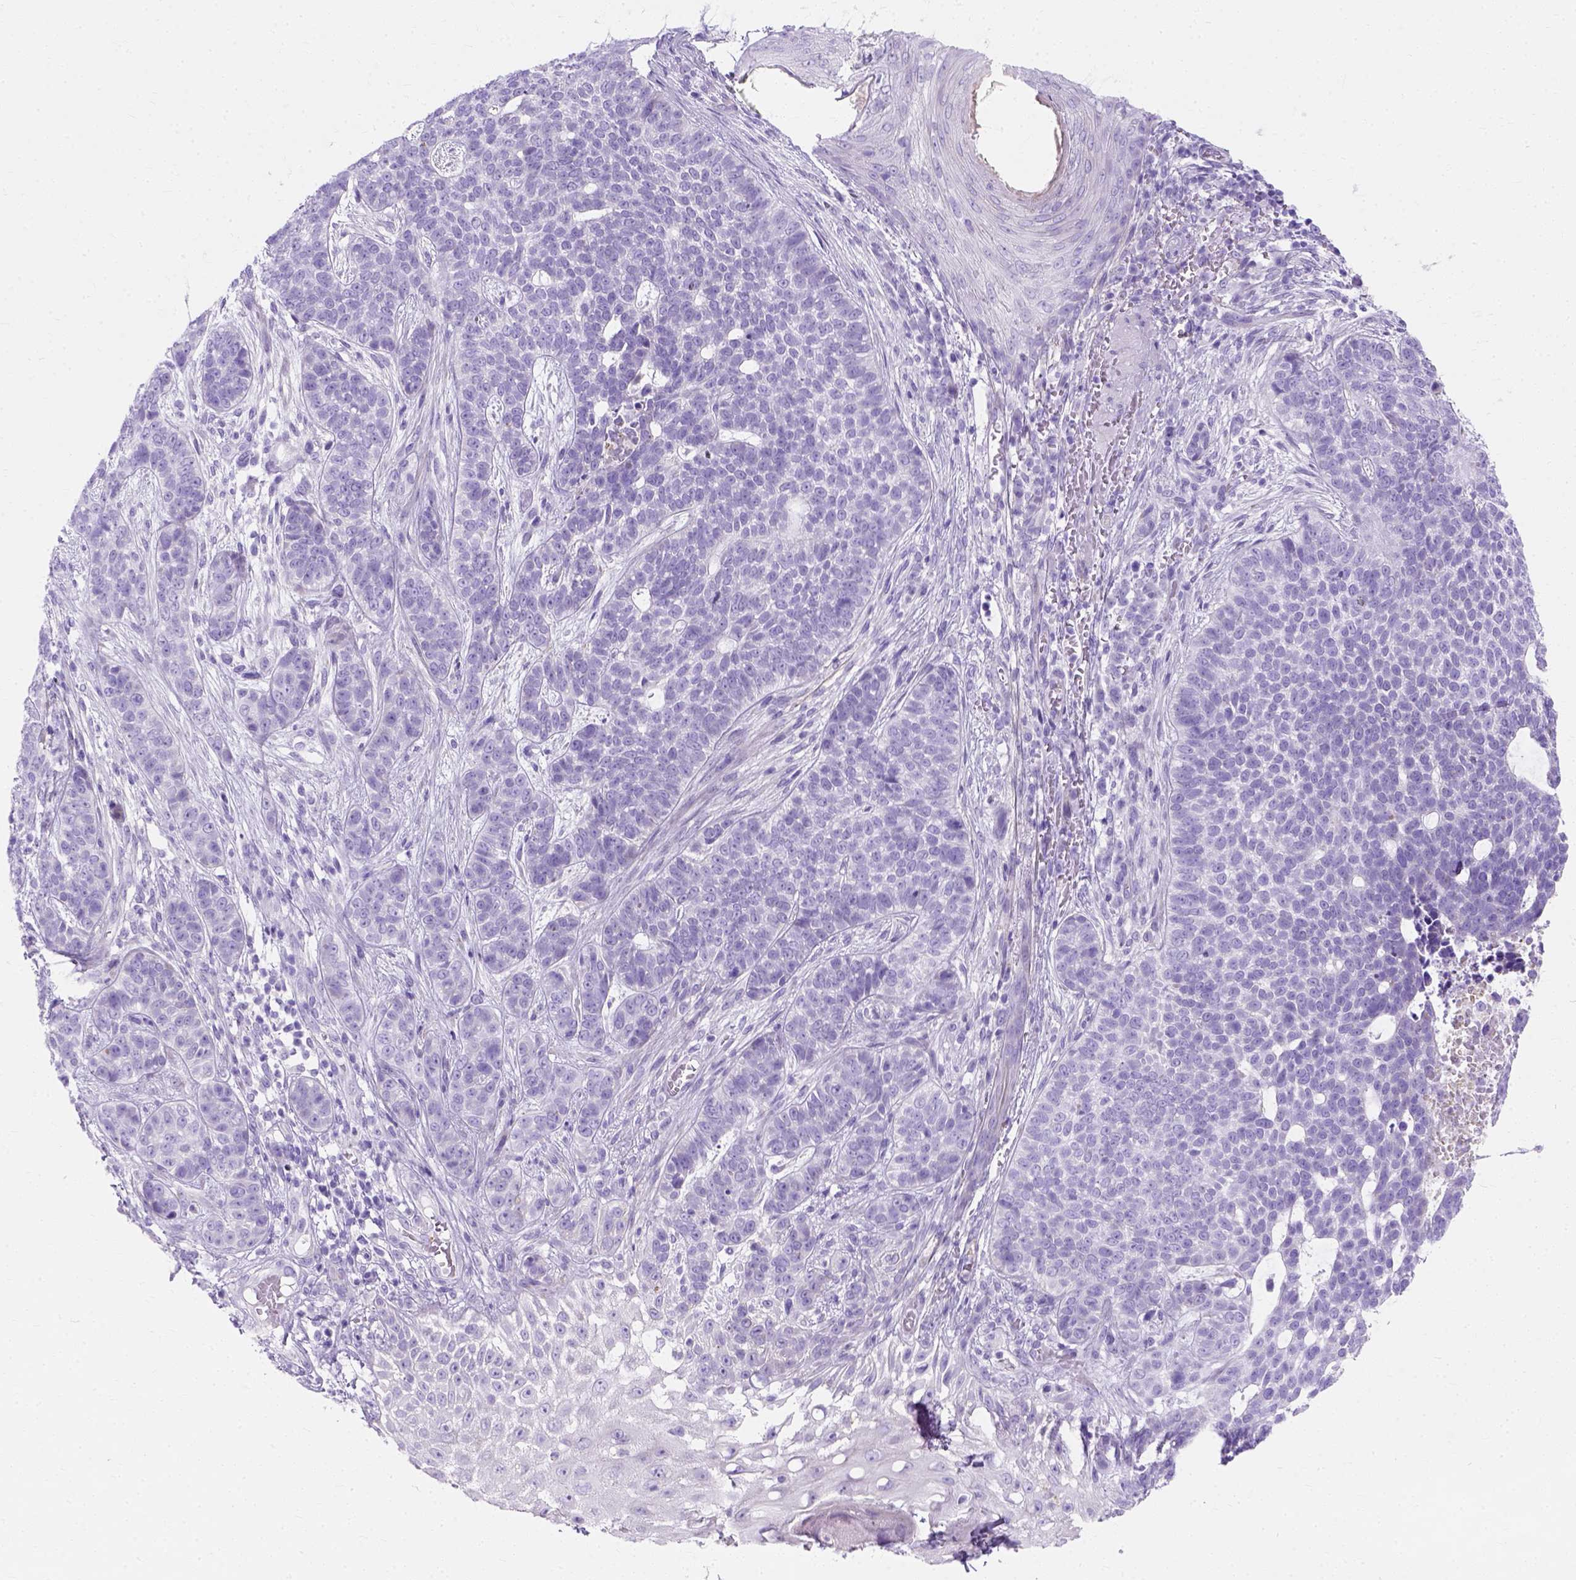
{"staining": {"intensity": "negative", "quantity": "none", "location": "none"}, "tissue": "skin cancer", "cell_type": "Tumor cells", "image_type": "cancer", "snomed": [{"axis": "morphology", "description": "Basal cell carcinoma"}, {"axis": "topography", "description": "Skin"}], "caption": "Skin cancer (basal cell carcinoma) was stained to show a protein in brown. There is no significant positivity in tumor cells.", "gene": "MYH15", "patient": {"sex": "female", "age": 69}}